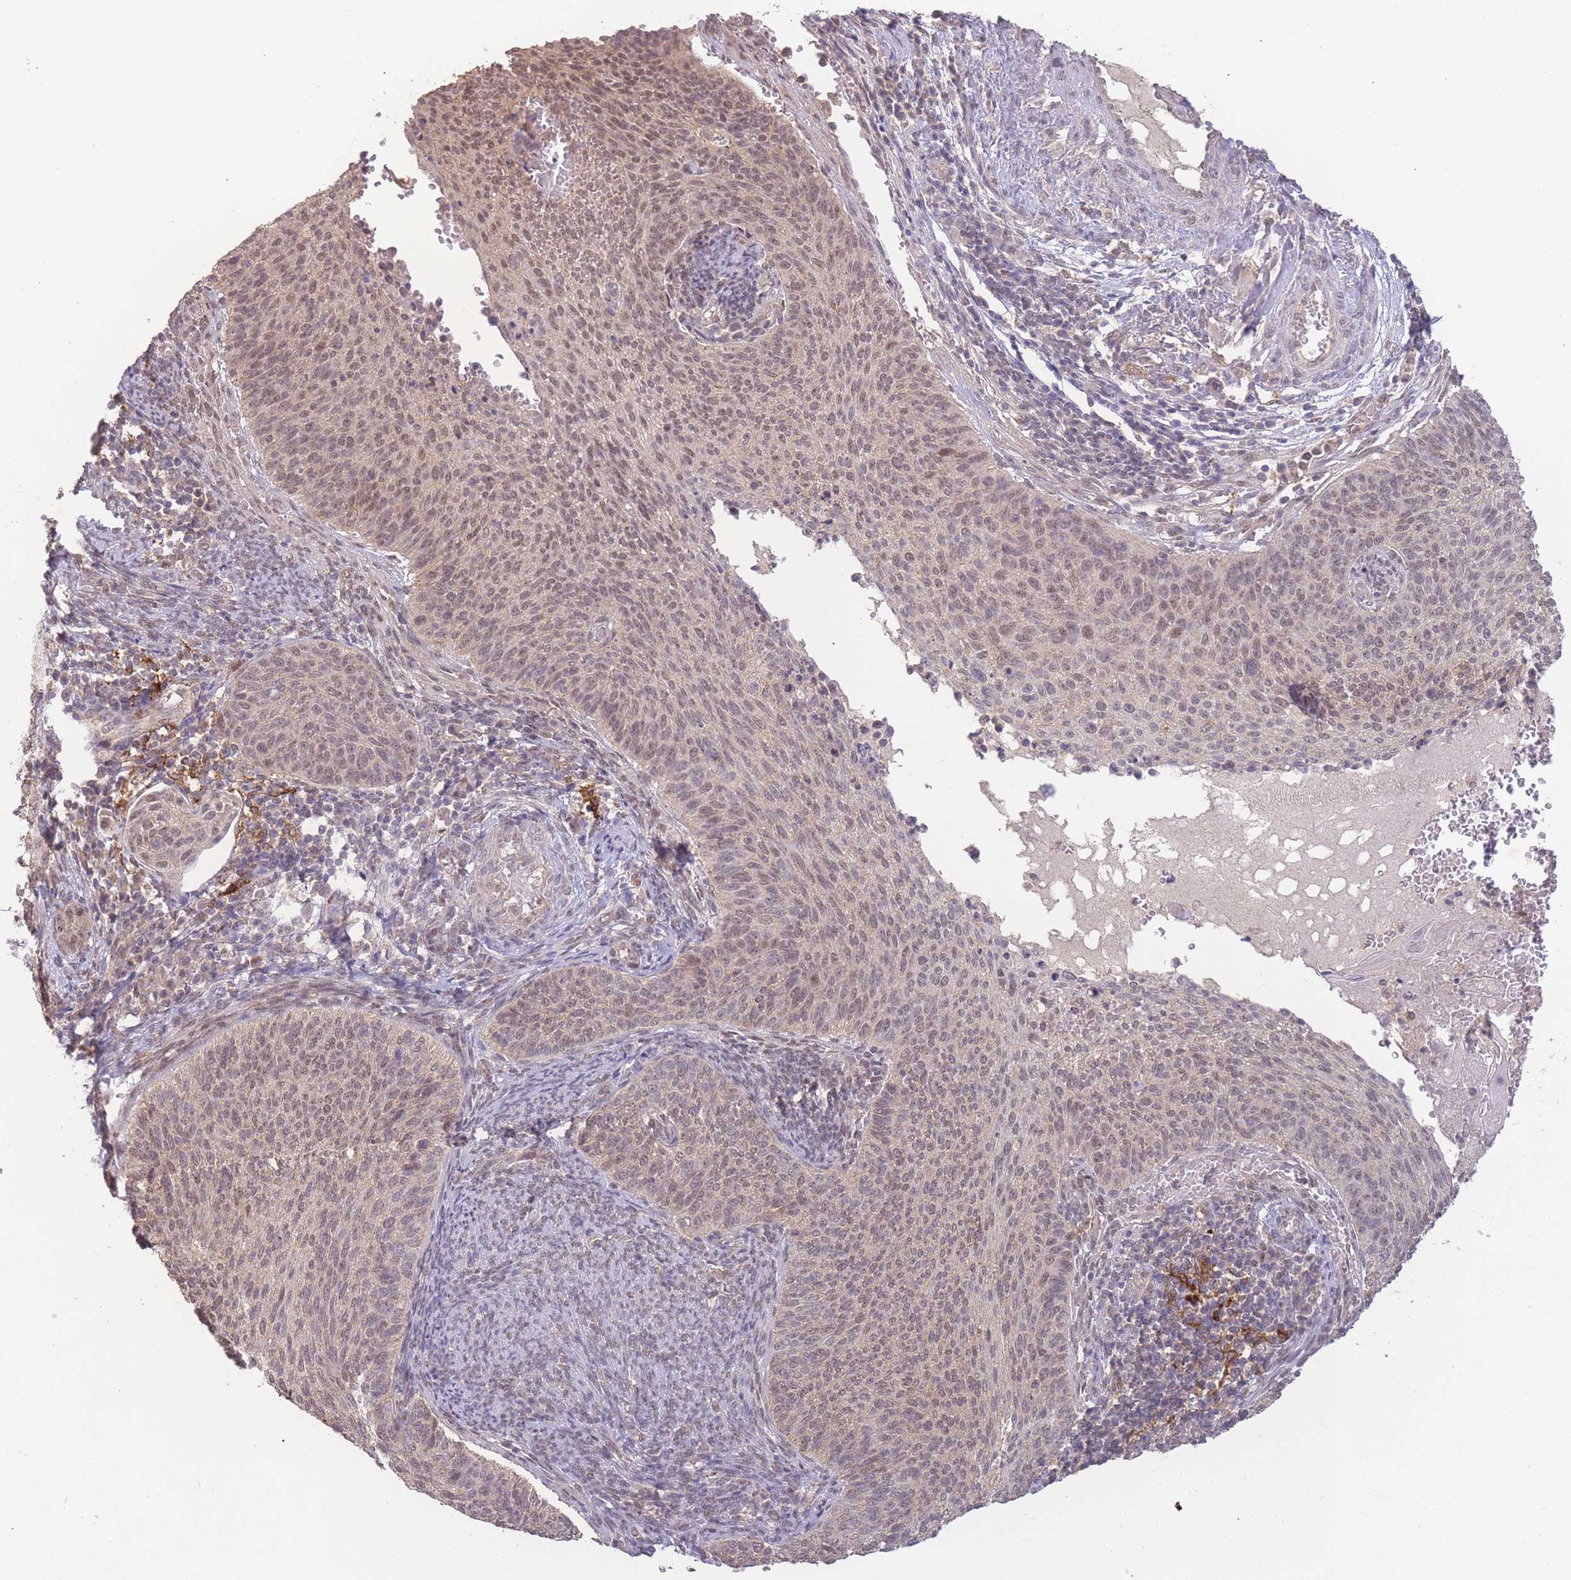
{"staining": {"intensity": "weak", "quantity": ">75%", "location": "nuclear"}, "tissue": "cervical cancer", "cell_type": "Tumor cells", "image_type": "cancer", "snomed": [{"axis": "morphology", "description": "Squamous cell carcinoma, NOS"}, {"axis": "topography", "description": "Cervix"}], "caption": "Weak nuclear positivity for a protein is appreciated in about >75% of tumor cells of squamous cell carcinoma (cervical) using IHC.", "gene": "RNF144B", "patient": {"sex": "female", "age": 70}}